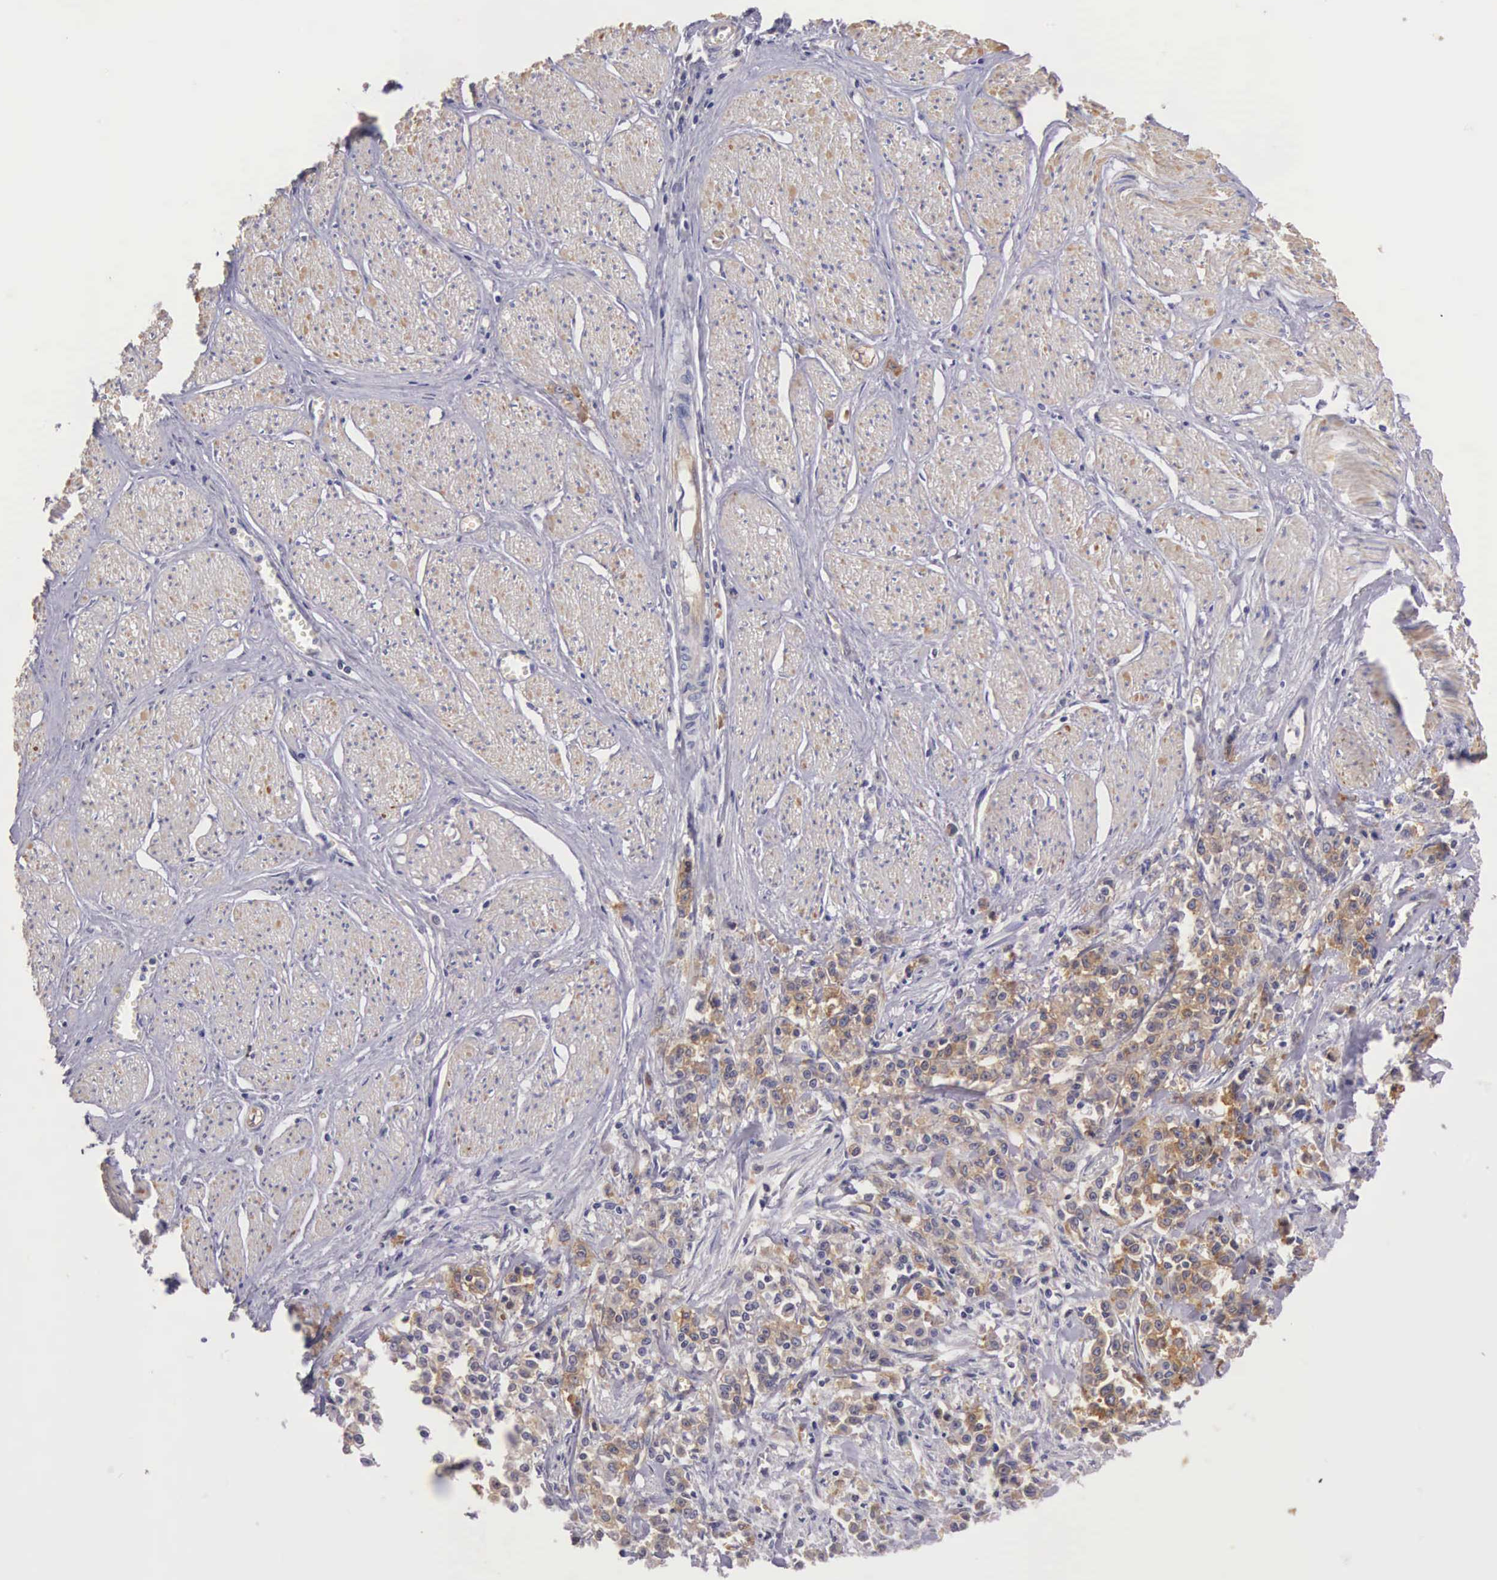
{"staining": {"intensity": "weak", "quantity": "25%-75%", "location": "cytoplasmic/membranous"}, "tissue": "stomach cancer", "cell_type": "Tumor cells", "image_type": "cancer", "snomed": [{"axis": "morphology", "description": "Adenocarcinoma, NOS"}, {"axis": "topography", "description": "Stomach"}], "caption": "Stomach adenocarcinoma was stained to show a protein in brown. There is low levels of weak cytoplasmic/membranous staining in approximately 25%-75% of tumor cells.", "gene": "OSBPL3", "patient": {"sex": "male", "age": 72}}